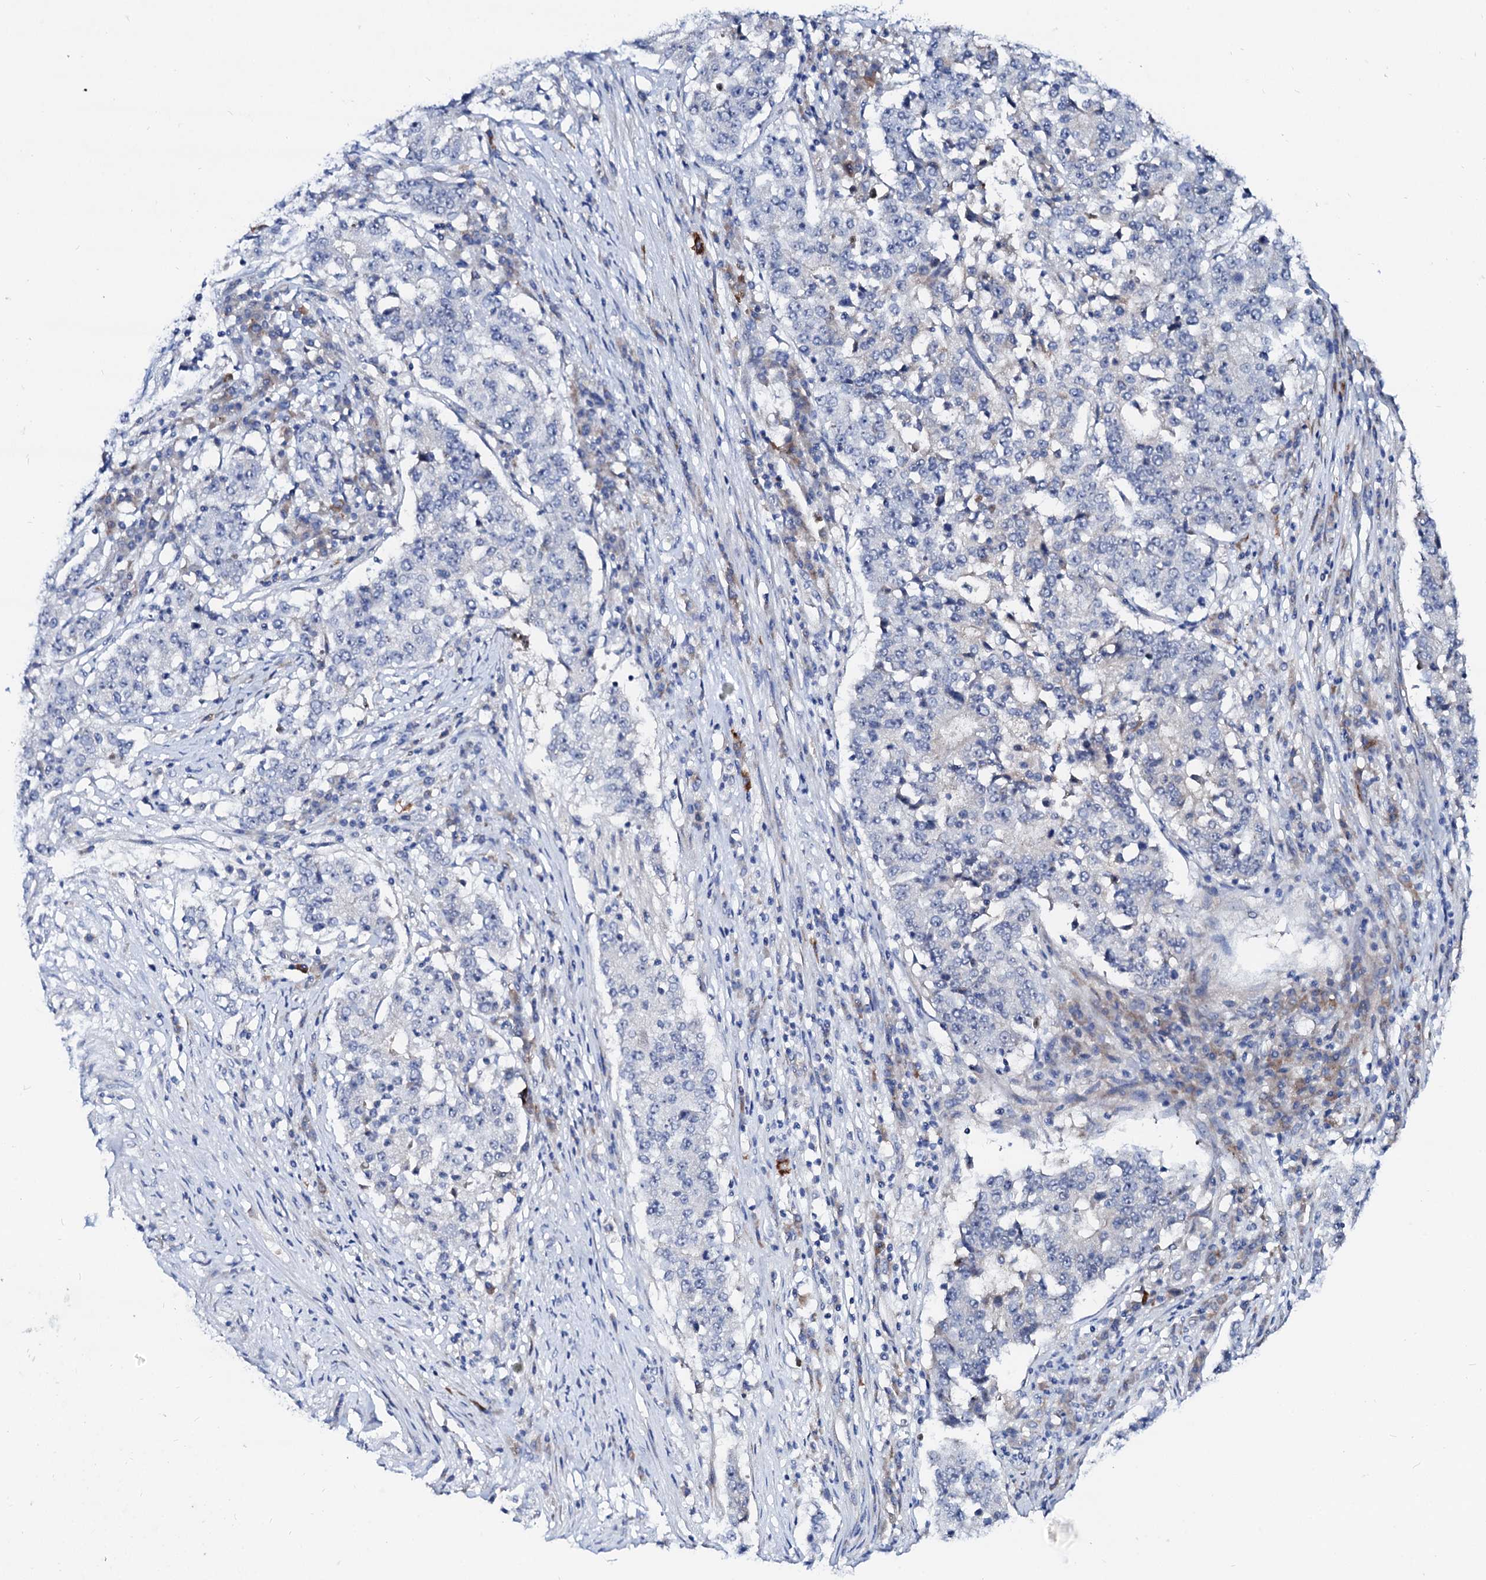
{"staining": {"intensity": "negative", "quantity": "none", "location": "none"}, "tissue": "stomach cancer", "cell_type": "Tumor cells", "image_type": "cancer", "snomed": [{"axis": "morphology", "description": "Adenocarcinoma, NOS"}, {"axis": "topography", "description": "Stomach"}], "caption": "Tumor cells are negative for protein expression in human adenocarcinoma (stomach).", "gene": "BTBD16", "patient": {"sex": "male", "age": 59}}